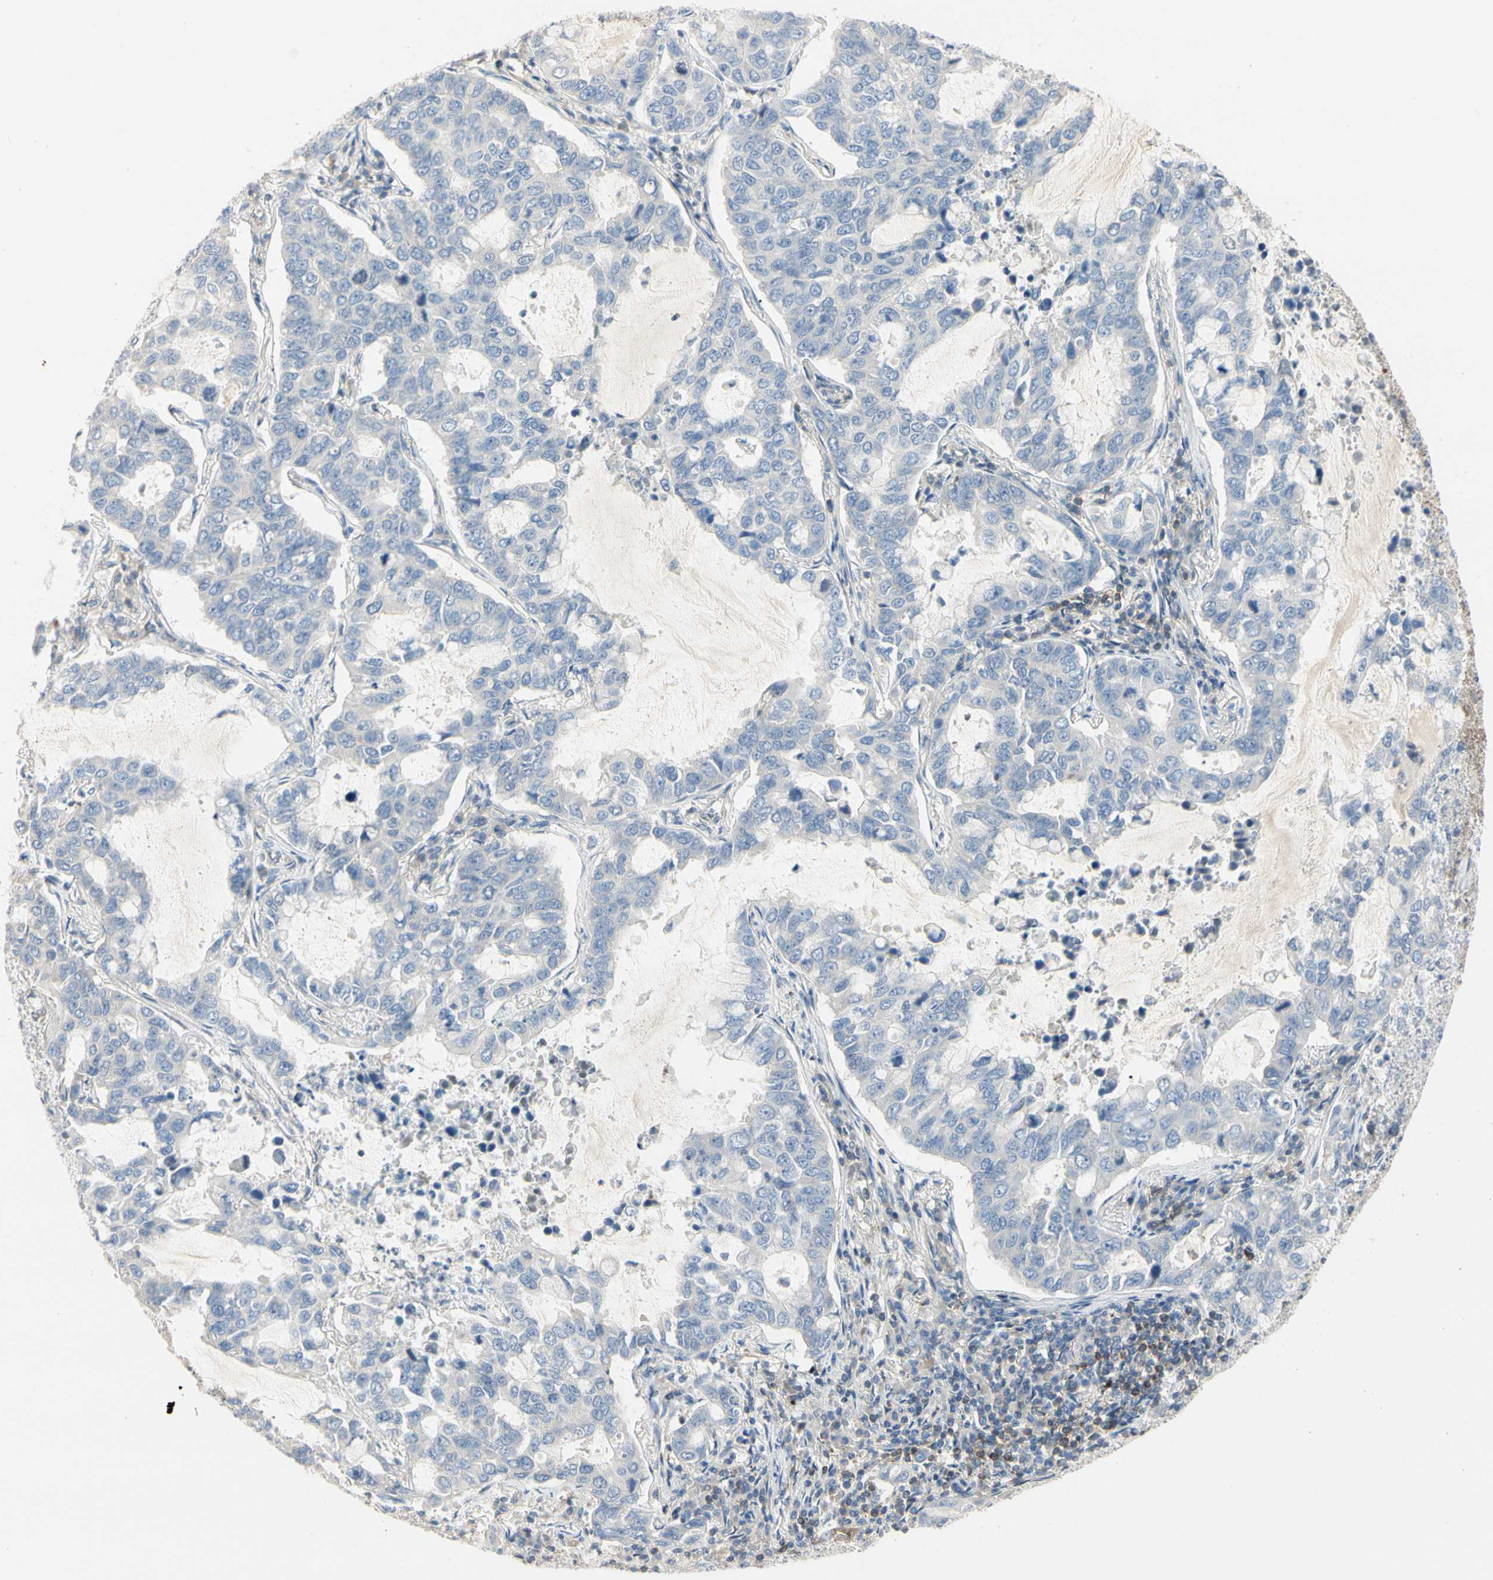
{"staining": {"intensity": "weak", "quantity": "<25%", "location": "cytoplasmic/membranous"}, "tissue": "lung cancer", "cell_type": "Tumor cells", "image_type": "cancer", "snomed": [{"axis": "morphology", "description": "Adenocarcinoma, NOS"}, {"axis": "topography", "description": "Lung"}], "caption": "High power microscopy image of an immunohistochemistry histopathology image of lung cancer, revealing no significant staining in tumor cells.", "gene": "NFKB2", "patient": {"sex": "male", "age": 64}}